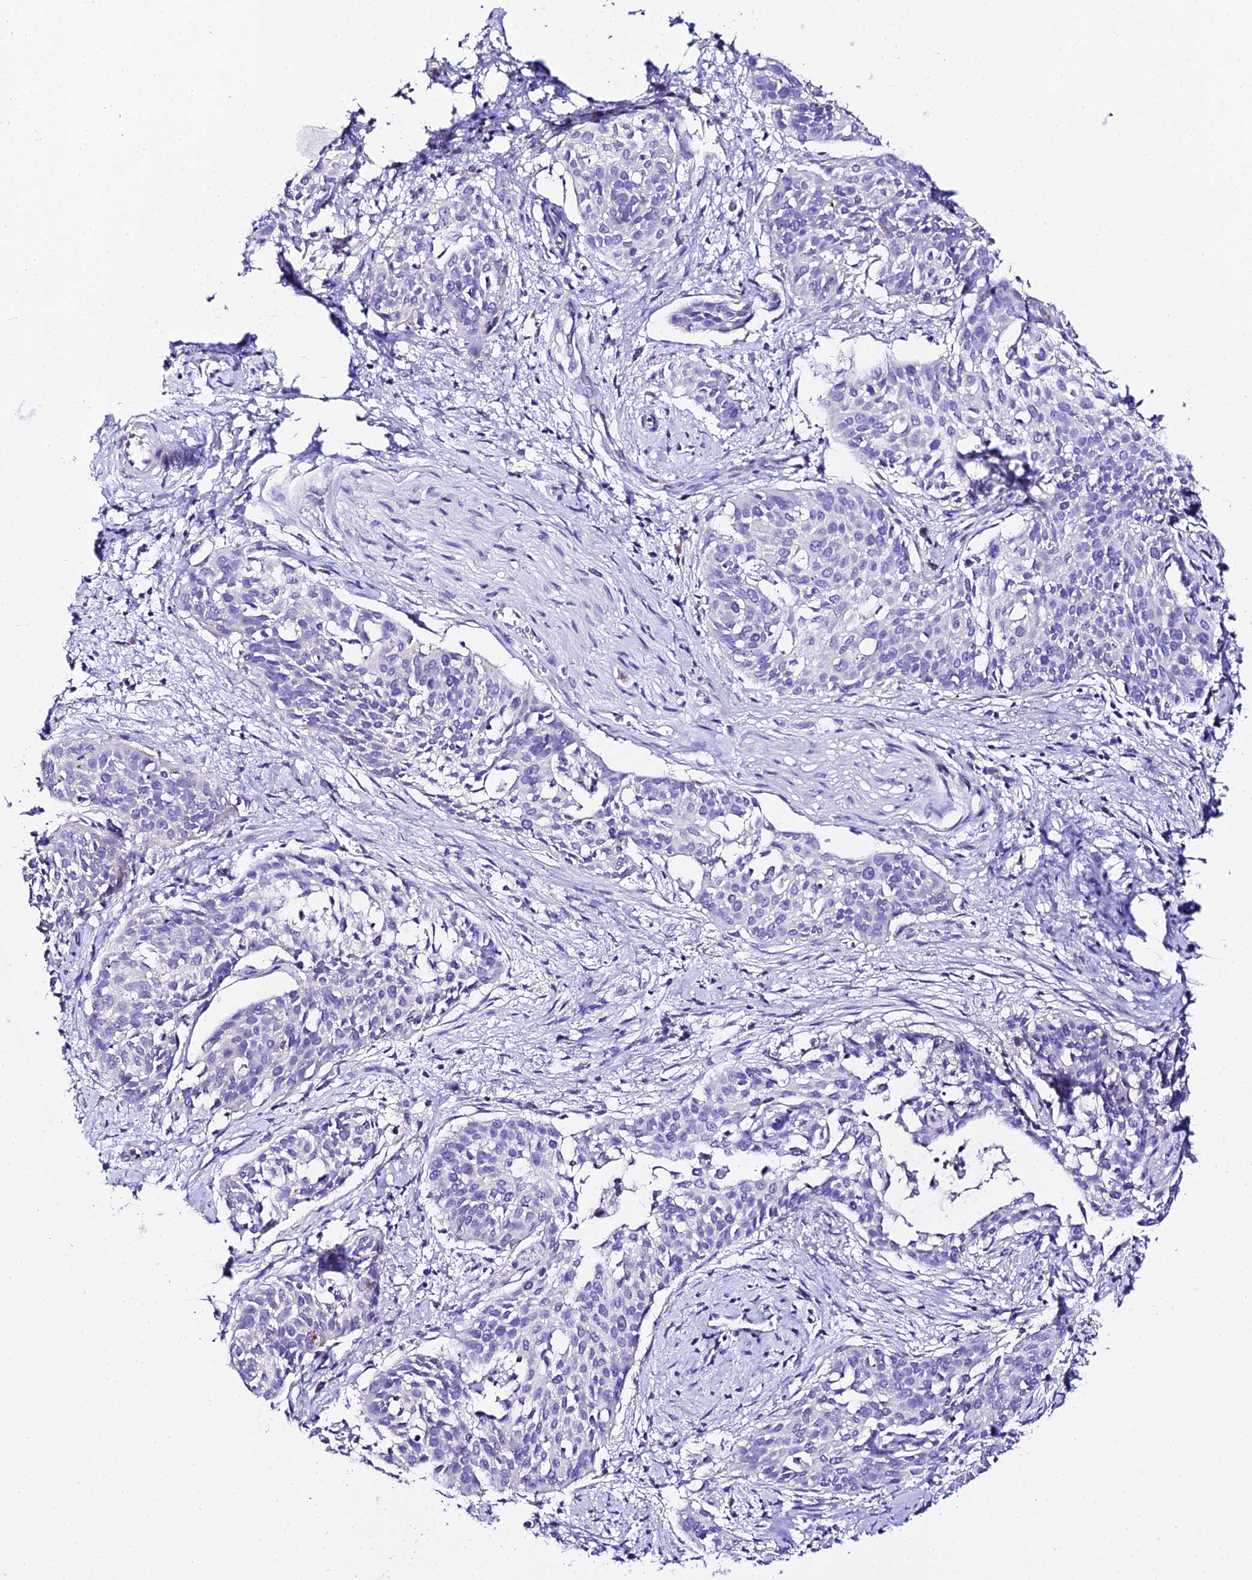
{"staining": {"intensity": "negative", "quantity": "none", "location": "none"}, "tissue": "cervical cancer", "cell_type": "Tumor cells", "image_type": "cancer", "snomed": [{"axis": "morphology", "description": "Squamous cell carcinoma, NOS"}, {"axis": "topography", "description": "Cervix"}], "caption": "This is an immunohistochemistry histopathology image of human cervical cancer (squamous cell carcinoma). There is no staining in tumor cells.", "gene": "TMEM117", "patient": {"sex": "female", "age": 44}}